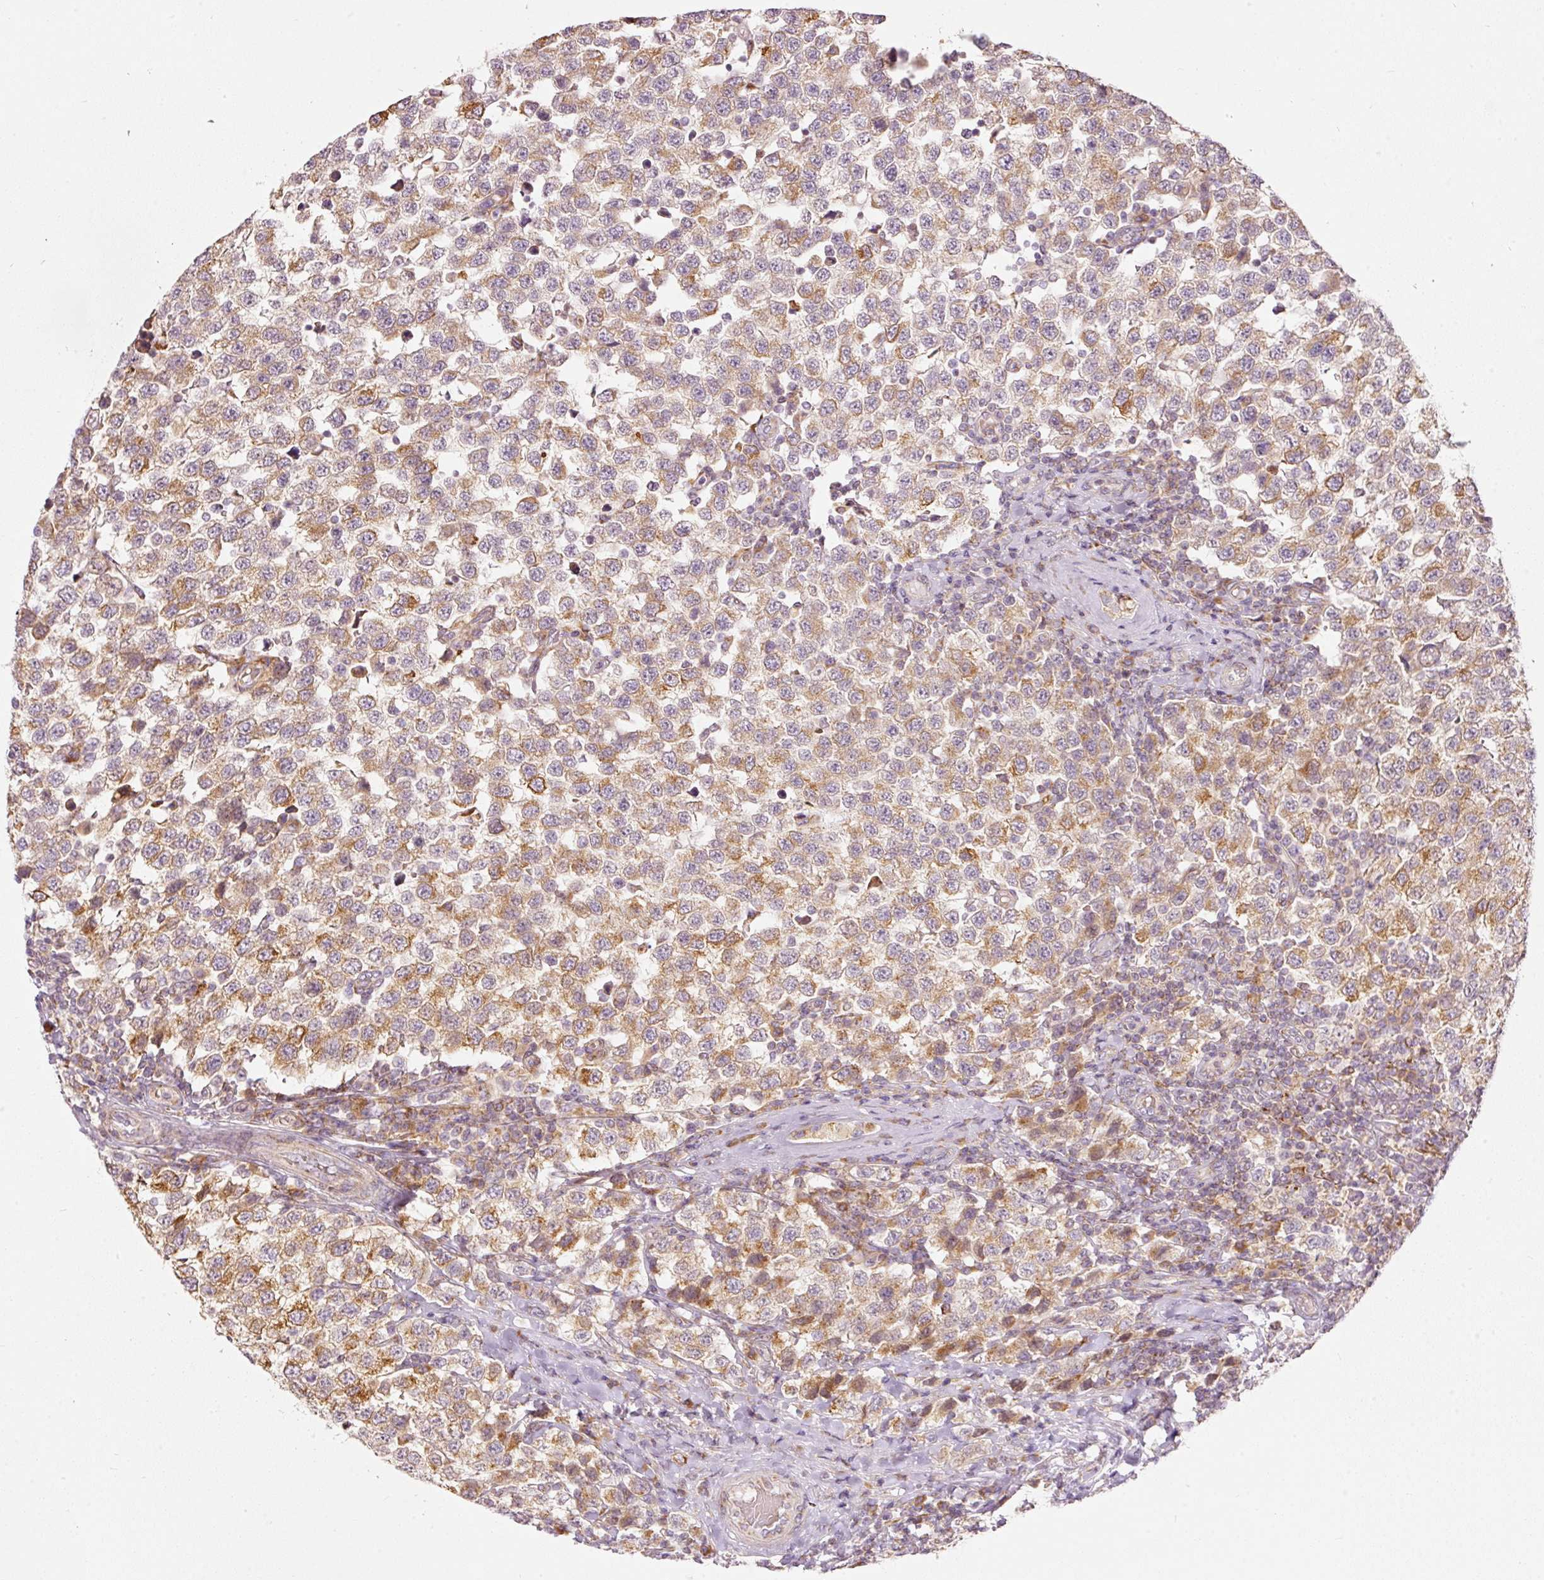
{"staining": {"intensity": "moderate", "quantity": ">75%", "location": "cytoplasmic/membranous"}, "tissue": "testis cancer", "cell_type": "Tumor cells", "image_type": "cancer", "snomed": [{"axis": "morphology", "description": "Seminoma, NOS"}, {"axis": "topography", "description": "Testis"}], "caption": "Testis cancer (seminoma) tissue exhibits moderate cytoplasmic/membranous expression in approximately >75% of tumor cells, visualized by immunohistochemistry.", "gene": "SNAPC5", "patient": {"sex": "male", "age": 34}}